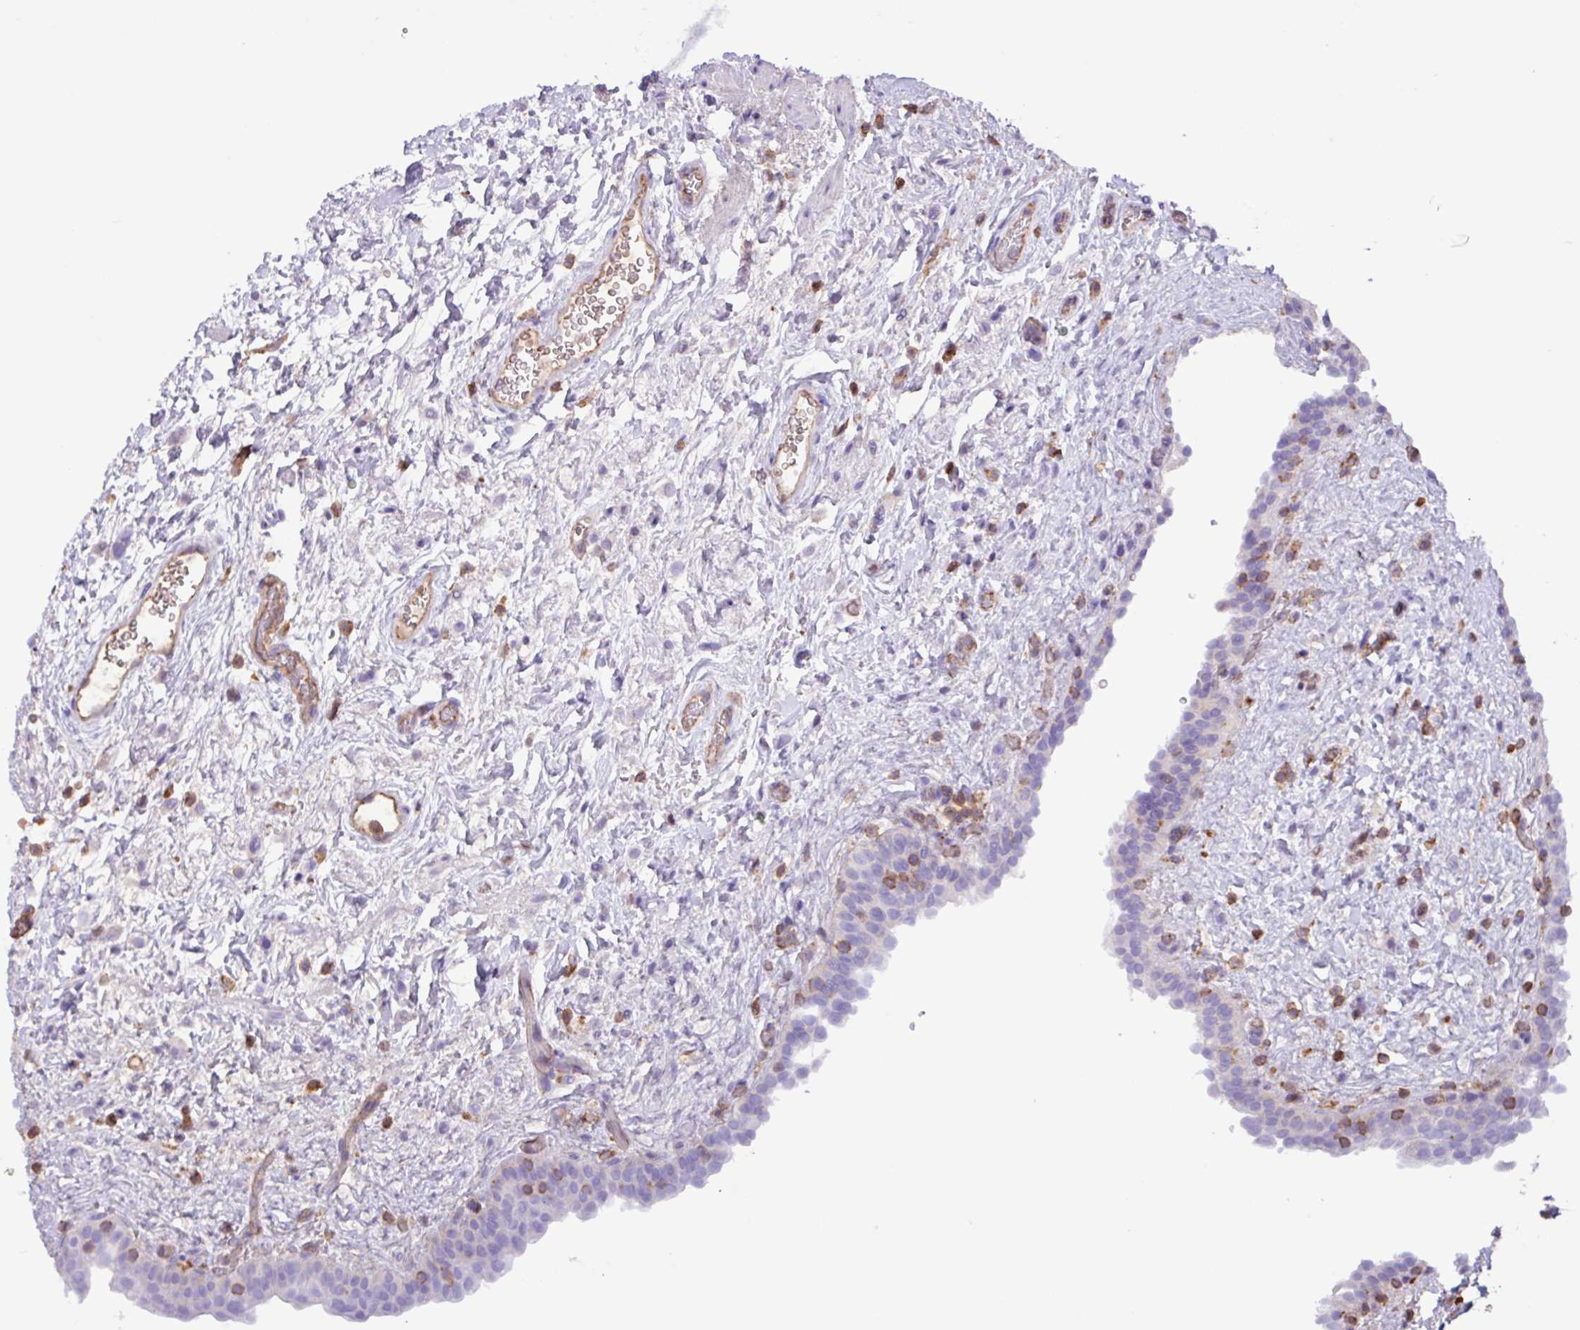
{"staining": {"intensity": "negative", "quantity": "none", "location": "none"}, "tissue": "urinary bladder", "cell_type": "Urothelial cells", "image_type": "normal", "snomed": [{"axis": "morphology", "description": "Normal tissue, NOS"}, {"axis": "topography", "description": "Urinary bladder"}], "caption": "Immunohistochemistry (IHC) of normal urinary bladder shows no positivity in urothelial cells.", "gene": "PPP1R18", "patient": {"sex": "male", "age": 69}}